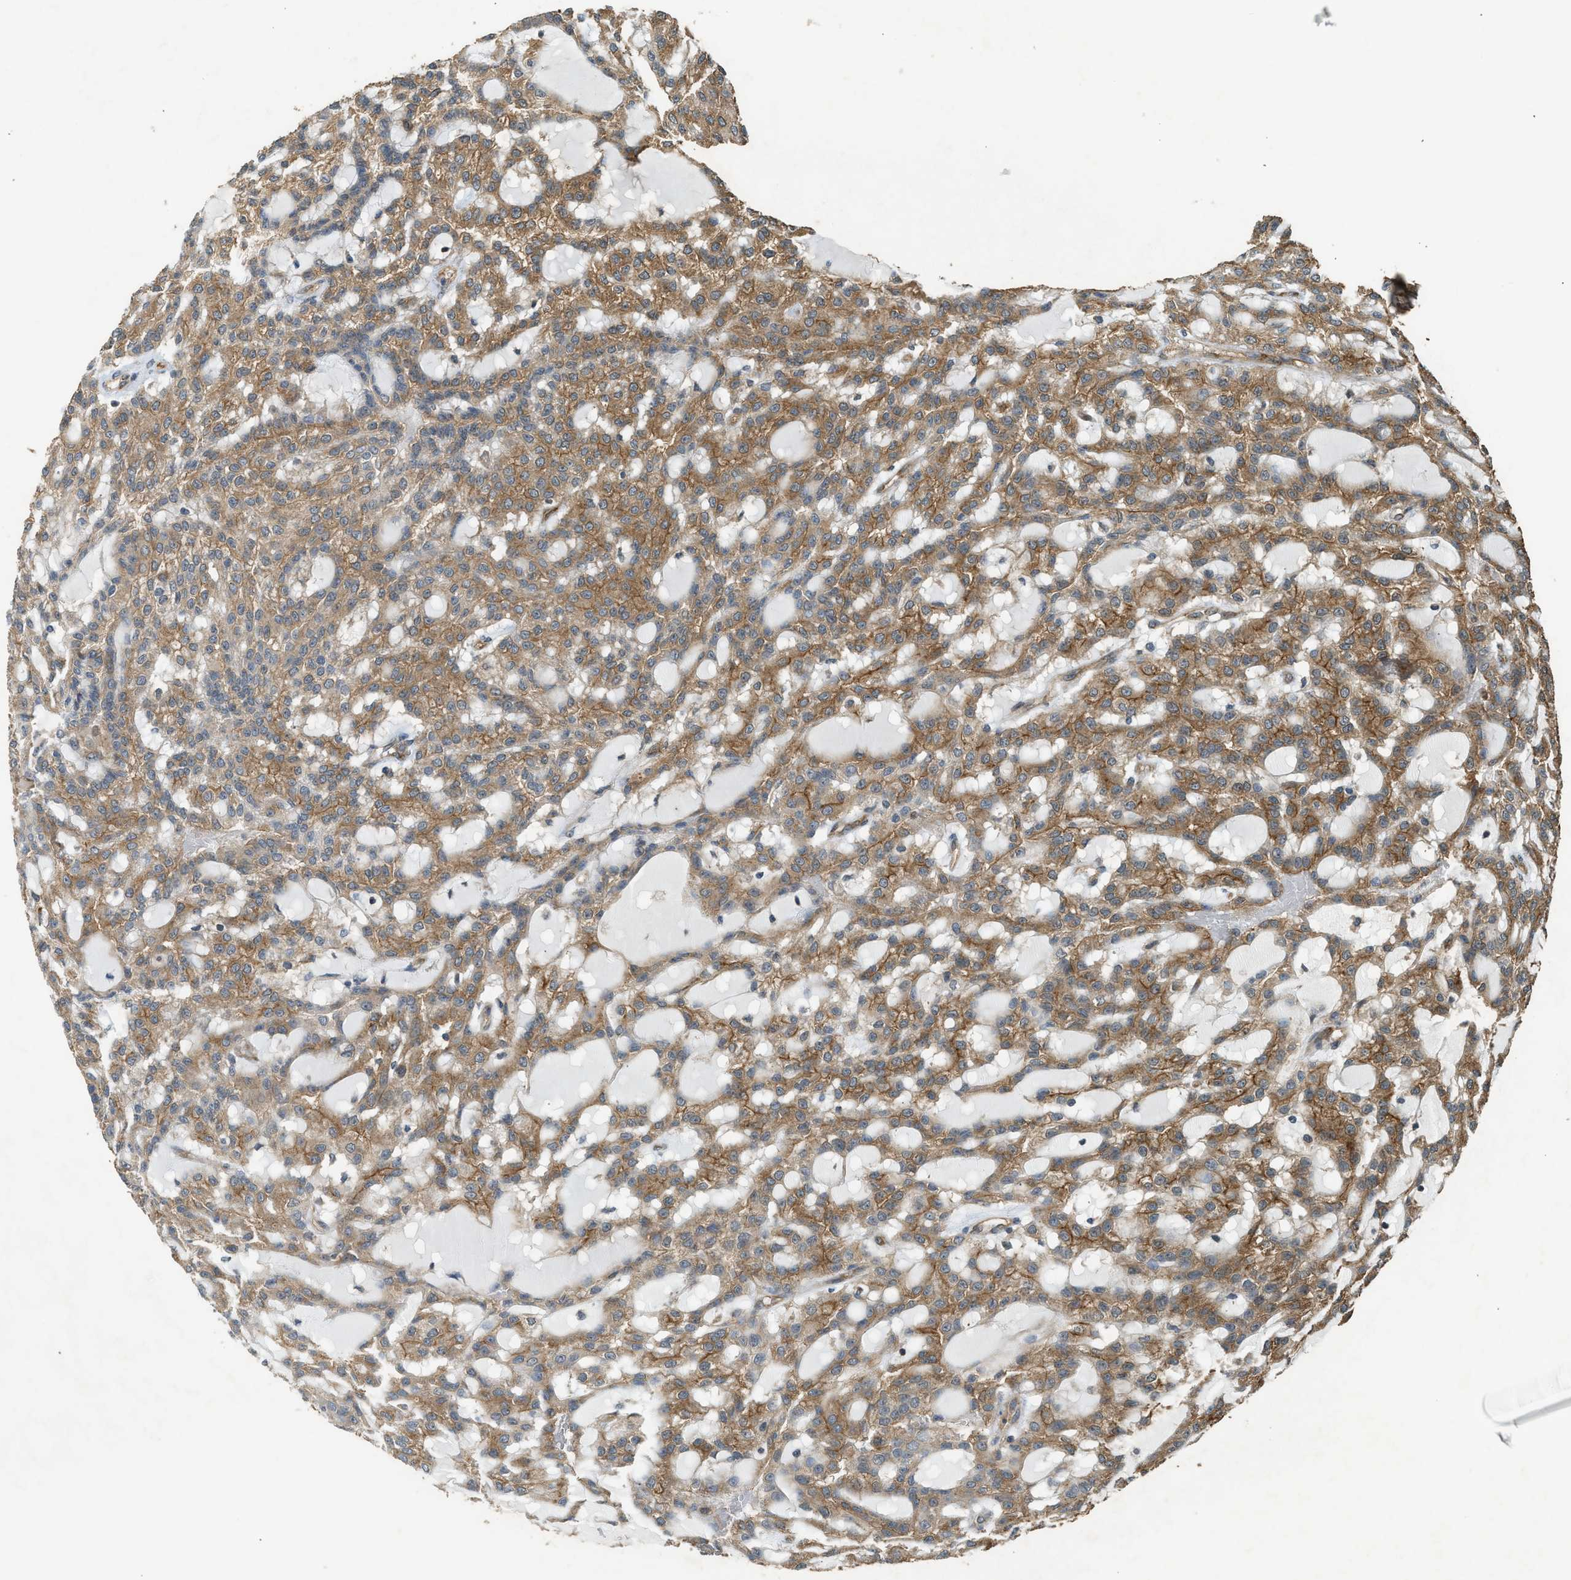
{"staining": {"intensity": "moderate", "quantity": ">75%", "location": "cytoplasmic/membranous"}, "tissue": "renal cancer", "cell_type": "Tumor cells", "image_type": "cancer", "snomed": [{"axis": "morphology", "description": "Adenocarcinoma, NOS"}, {"axis": "topography", "description": "Kidney"}], "caption": "IHC image of neoplastic tissue: human renal cancer stained using immunohistochemistry (IHC) exhibits medium levels of moderate protein expression localized specifically in the cytoplasmic/membranous of tumor cells, appearing as a cytoplasmic/membranous brown color.", "gene": "HIP1R", "patient": {"sex": "male", "age": 63}}